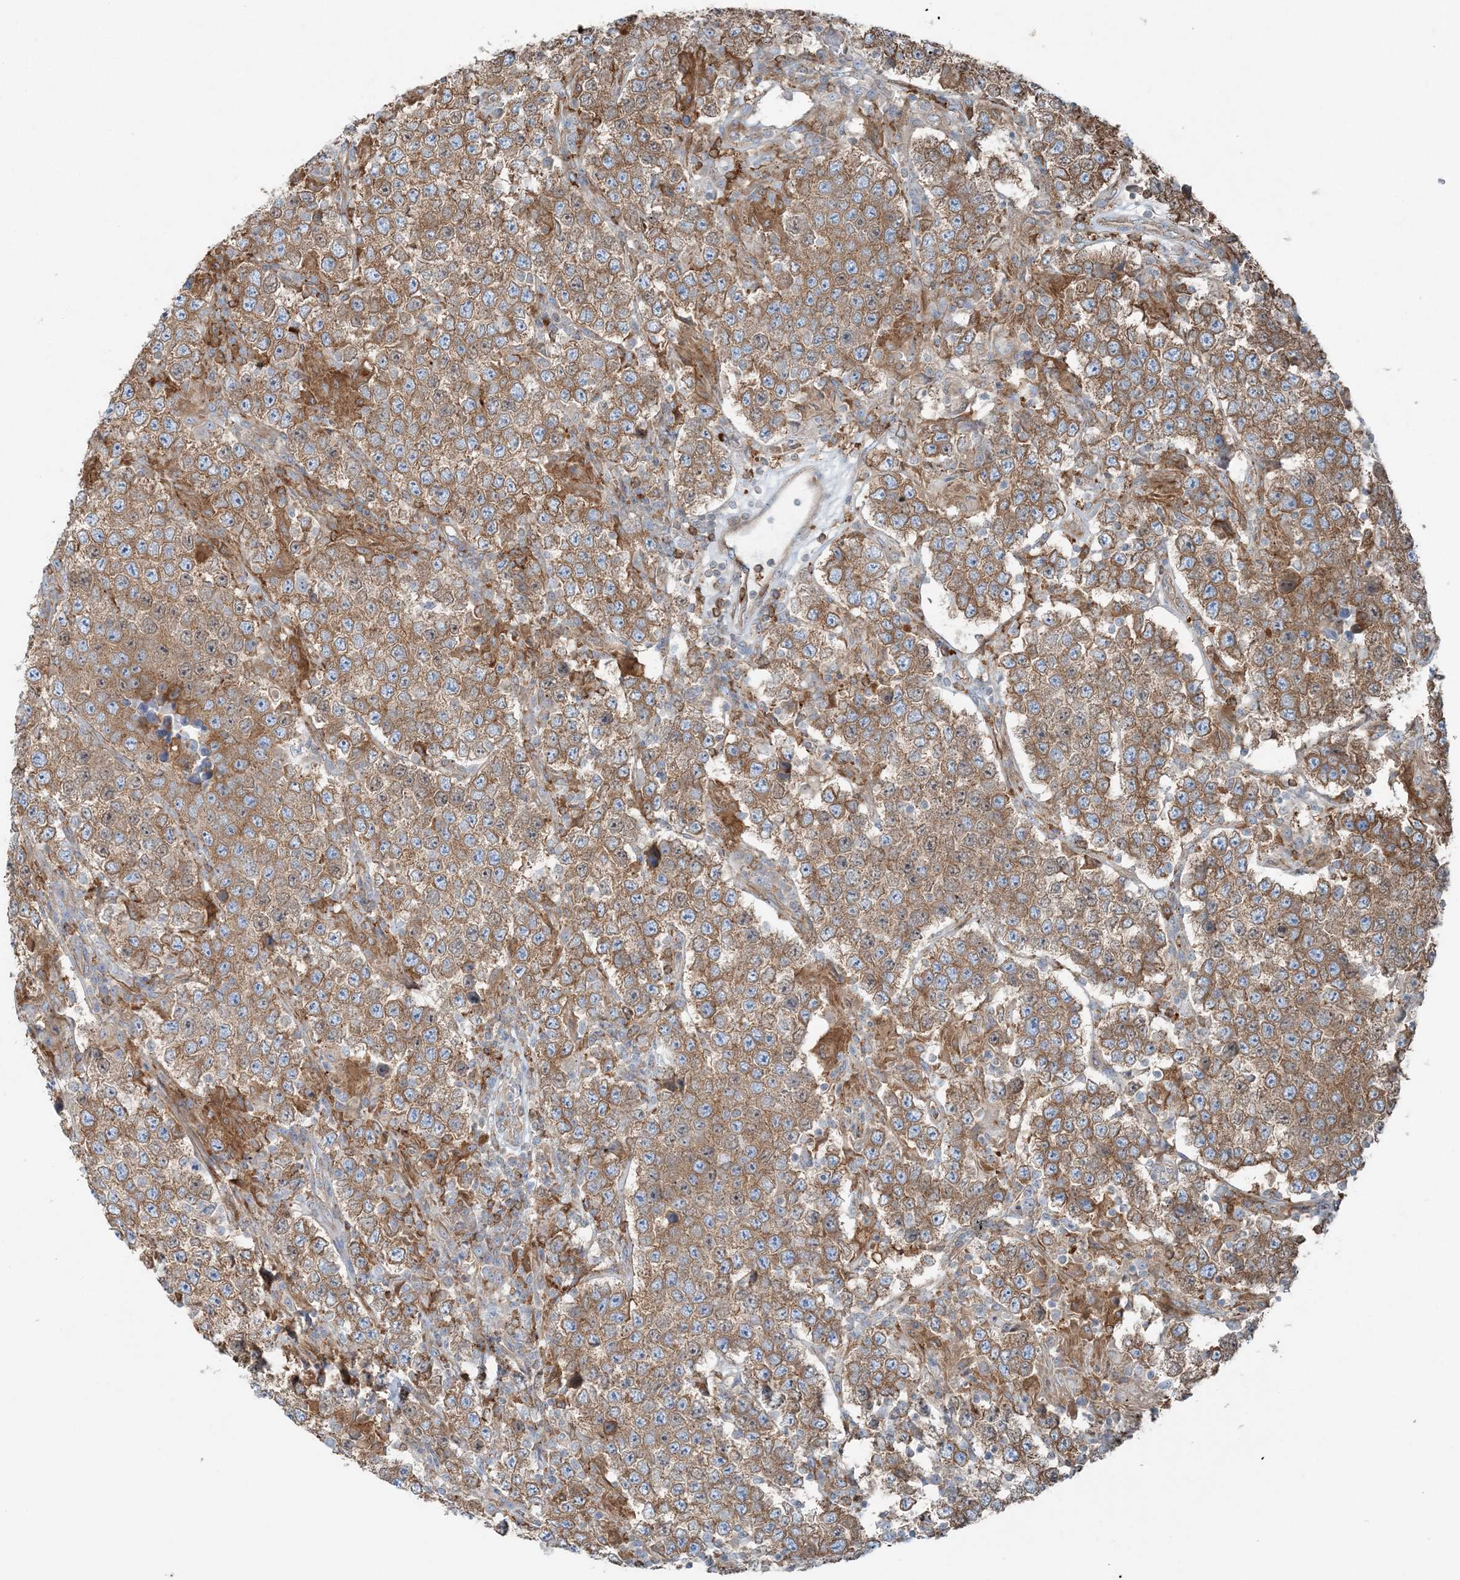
{"staining": {"intensity": "moderate", "quantity": ">75%", "location": "cytoplasmic/membranous"}, "tissue": "testis cancer", "cell_type": "Tumor cells", "image_type": "cancer", "snomed": [{"axis": "morphology", "description": "Normal tissue, NOS"}, {"axis": "morphology", "description": "Urothelial carcinoma, High grade"}, {"axis": "morphology", "description": "Seminoma, NOS"}, {"axis": "morphology", "description": "Carcinoma, Embryonal, NOS"}, {"axis": "topography", "description": "Urinary bladder"}, {"axis": "topography", "description": "Testis"}], "caption": "Immunohistochemistry photomicrograph of neoplastic tissue: testis cancer (urothelial carcinoma (high-grade)) stained using immunohistochemistry (IHC) exhibits medium levels of moderate protein expression localized specifically in the cytoplasmic/membranous of tumor cells, appearing as a cytoplasmic/membranous brown color.", "gene": "SNX2", "patient": {"sex": "male", "age": 41}}